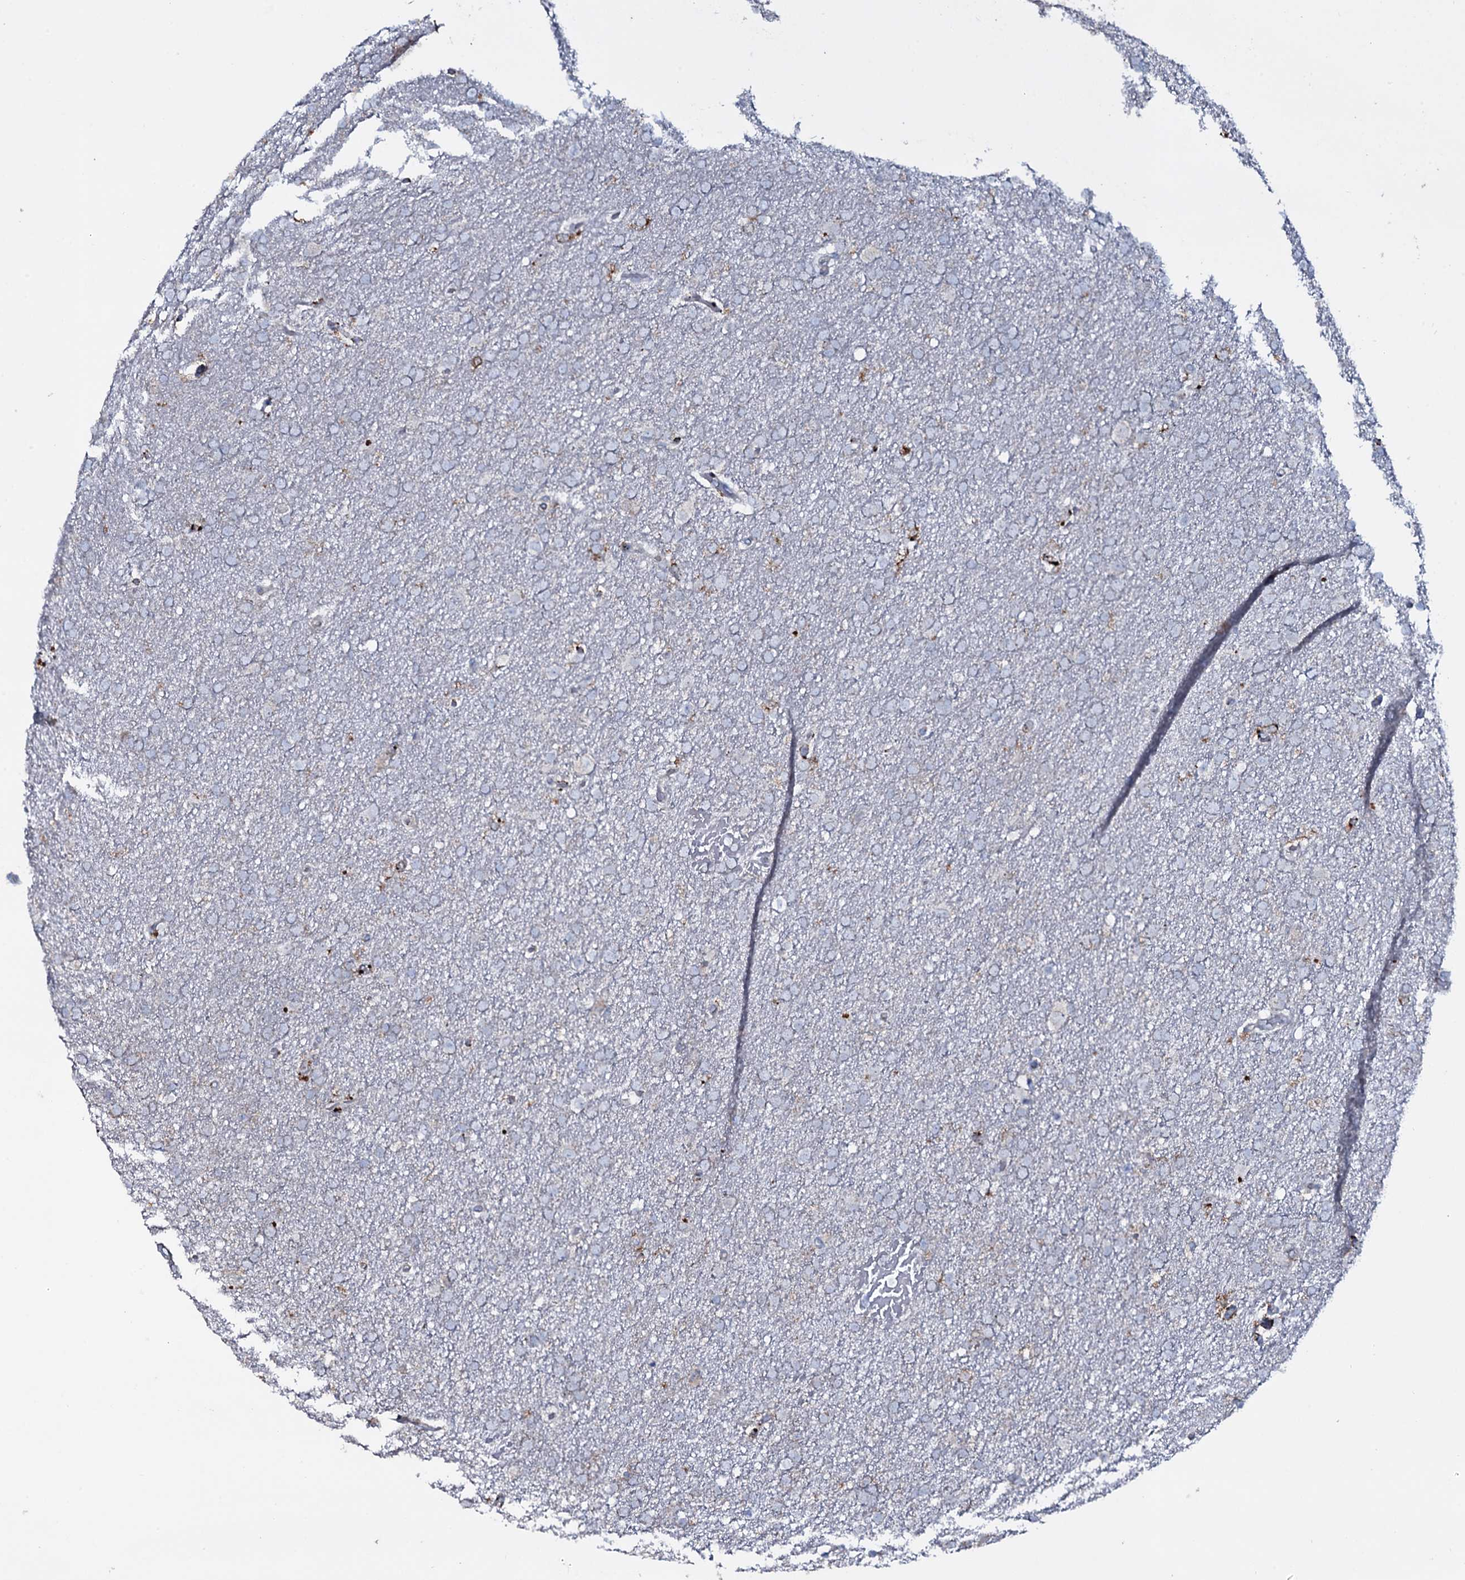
{"staining": {"intensity": "negative", "quantity": "none", "location": "none"}, "tissue": "glioma", "cell_type": "Tumor cells", "image_type": "cancer", "snomed": [{"axis": "morphology", "description": "Glioma, malignant, High grade"}, {"axis": "topography", "description": "Brain"}], "caption": "Immunohistochemical staining of human glioma demonstrates no significant expression in tumor cells.", "gene": "OSBPL2", "patient": {"sex": "male", "age": 72}}